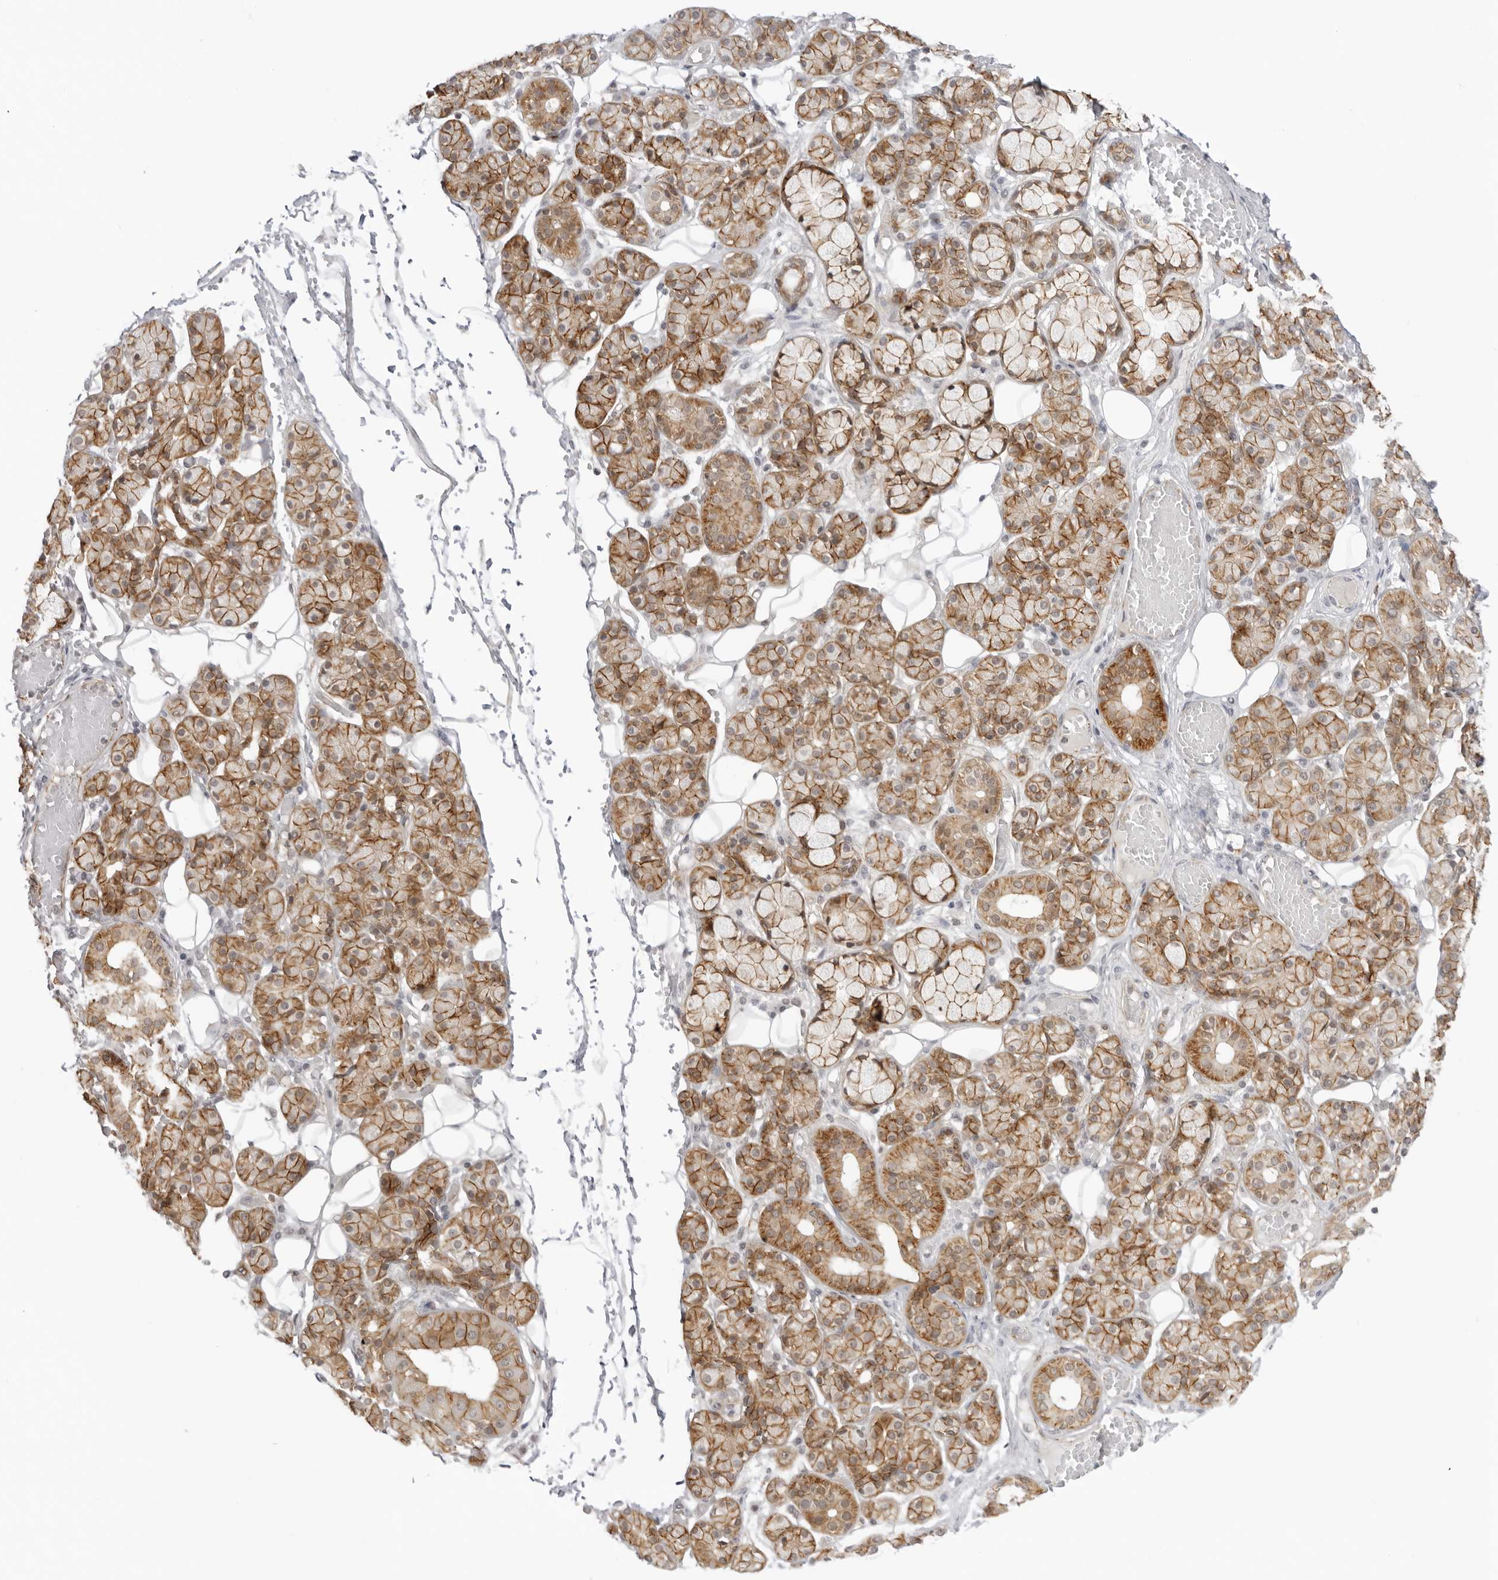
{"staining": {"intensity": "moderate", "quantity": ">75%", "location": "cytoplasmic/membranous"}, "tissue": "salivary gland", "cell_type": "Glandular cells", "image_type": "normal", "snomed": [{"axis": "morphology", "description": "Normal tissue, NOS"}, {"axis": "topography", "description": "Salivary gland"}], "caption": "Glandular cells demonstrate medium levels of moderate cytoplasmic/membranous positivity in approximately >75% of cells in normal salivary gland. The staining was performed using DAB, with brown indicating positive protein expression. Nuclei are stained blue with hematoxylin.", "gene": "TRAPPC3", "patient": {"sex": "male", "age": 63}}